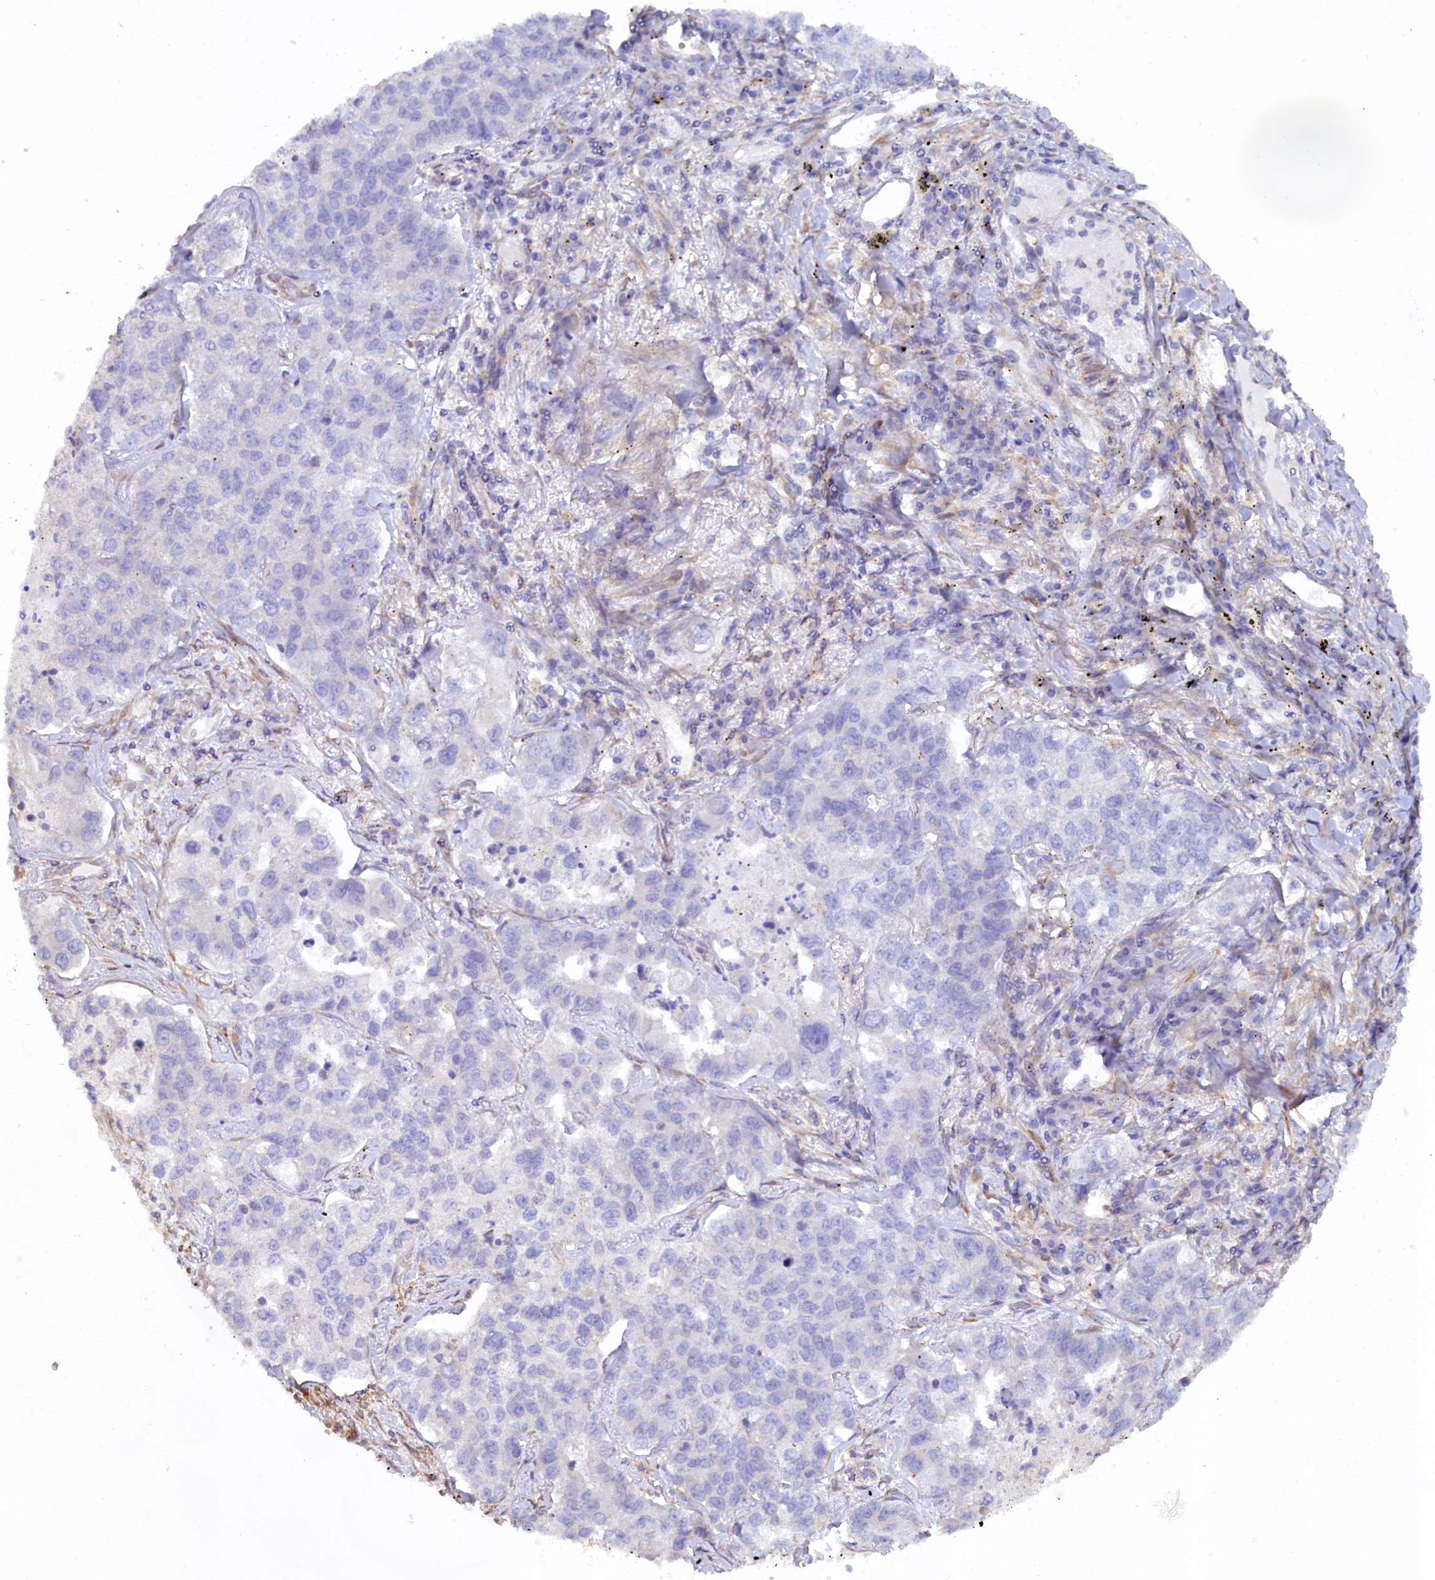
{"staining": {"intensity": "negative", "quantity": "none", "location": "none"}, "tissue": "lung cancer", "cell_type": "Tumor cells", "image_type": "cancer", "snomed": [{"axis": "morphology", "description": "Adenocarcinoma, NOS"}, {"axis": "topography", "description": "Lung"}], "caption": "An image of human adenocarcinoma (lung) is negative for staining in tumor cells.", "gene": "POGLUT3", "patient": {"sex": "male", "age": 49}}